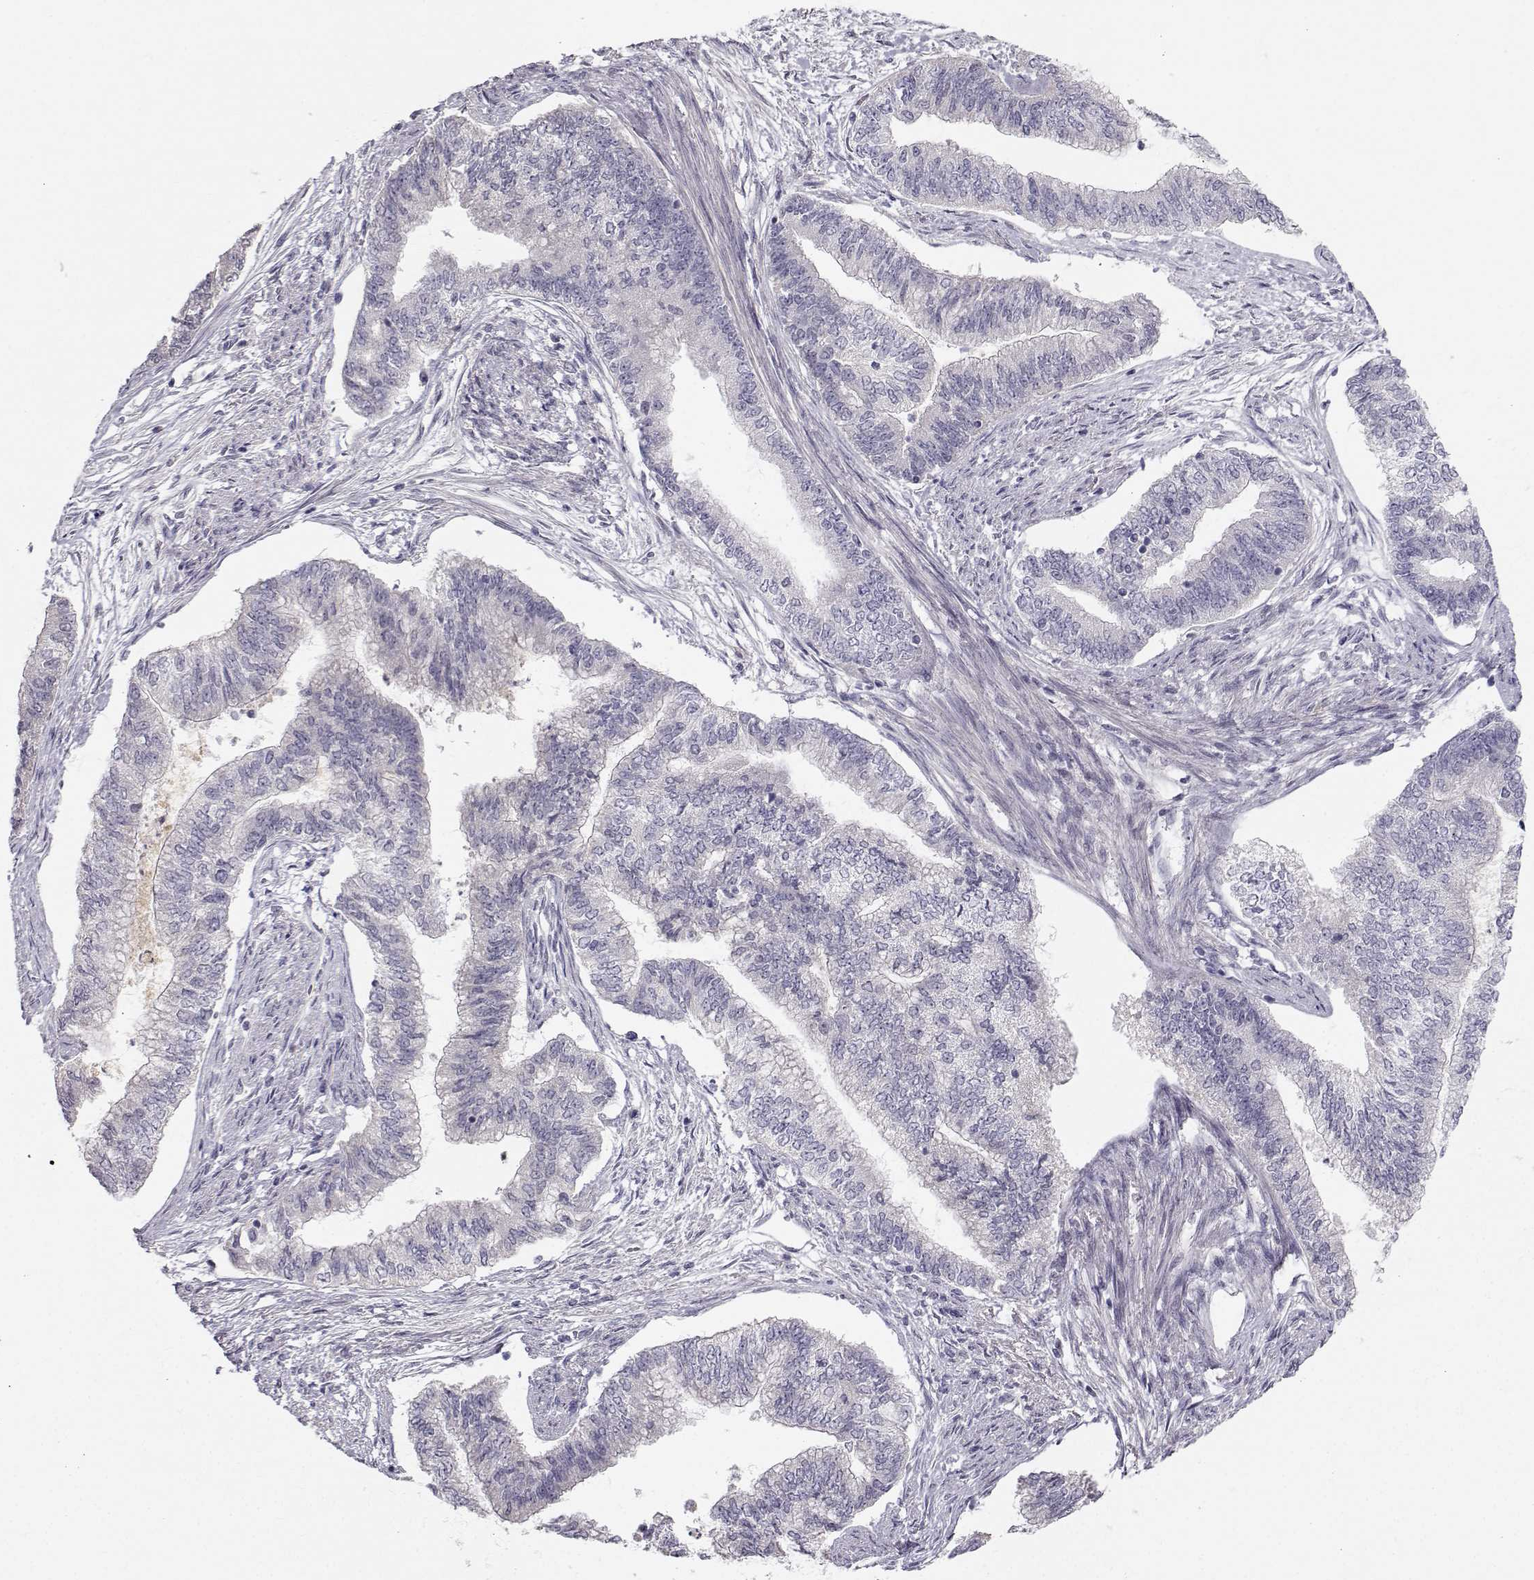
{"staining": {"intensity": "negative", "quantity": "none", "location": "none"}, "tissue": "endometrial cancer", "cell_type": "Tumor cells", "image_type": "cancer", "snomed": [{"axis": "morphology", "description": "Adenocarcinoma, NOS"}, {"axis": "topography", "description": "Endometrium"}], "caption": "Endometrial adenocarcinoma was stained to show a protein in brown. There is no significant staining in tumor cells.", "gene": "ZNF185", "patient": {"sex": "female", "age": 65}}